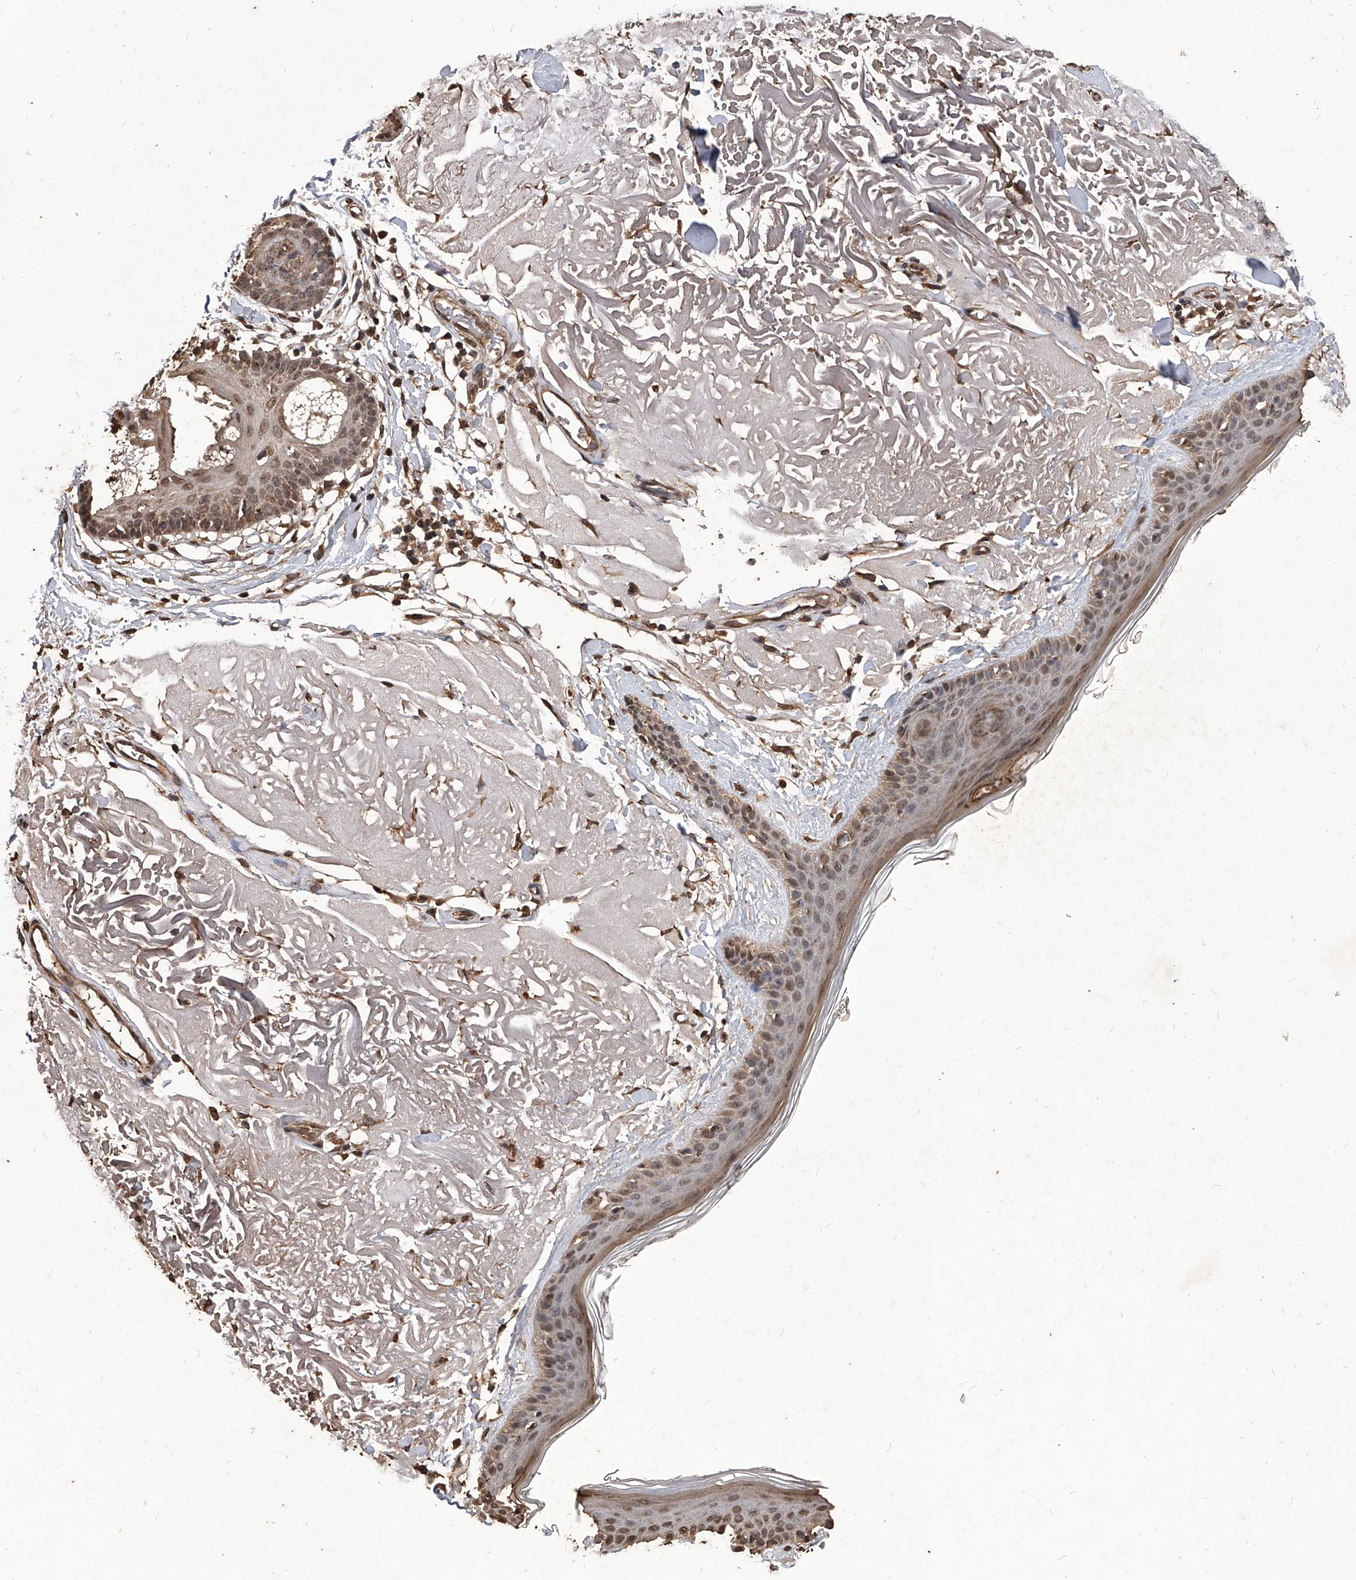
{"staining": {"intensity": "moderate", "quantity": ">75%", "location": "cytoplasmic/membranous,nuclear"}, "tissue": "skin", "cell_type": "Fibroblasts", "image_type": "normal", "snomed": [{"axis": "morphology", "description": "Normal tissue, NOS"}, {"axis": "topography", "description": "Skin"}, {"axis": "topography", "description": "Skeletal muscle"}], "caption": "Immunohistochemical staining of normal skin shows medium levels of moderate cytoplasmic/membranous,nuclear expression in approximately >75% of fibroblasts.", "gene": "FBXL4", "patient": {"sex": "male", "age": 83}}